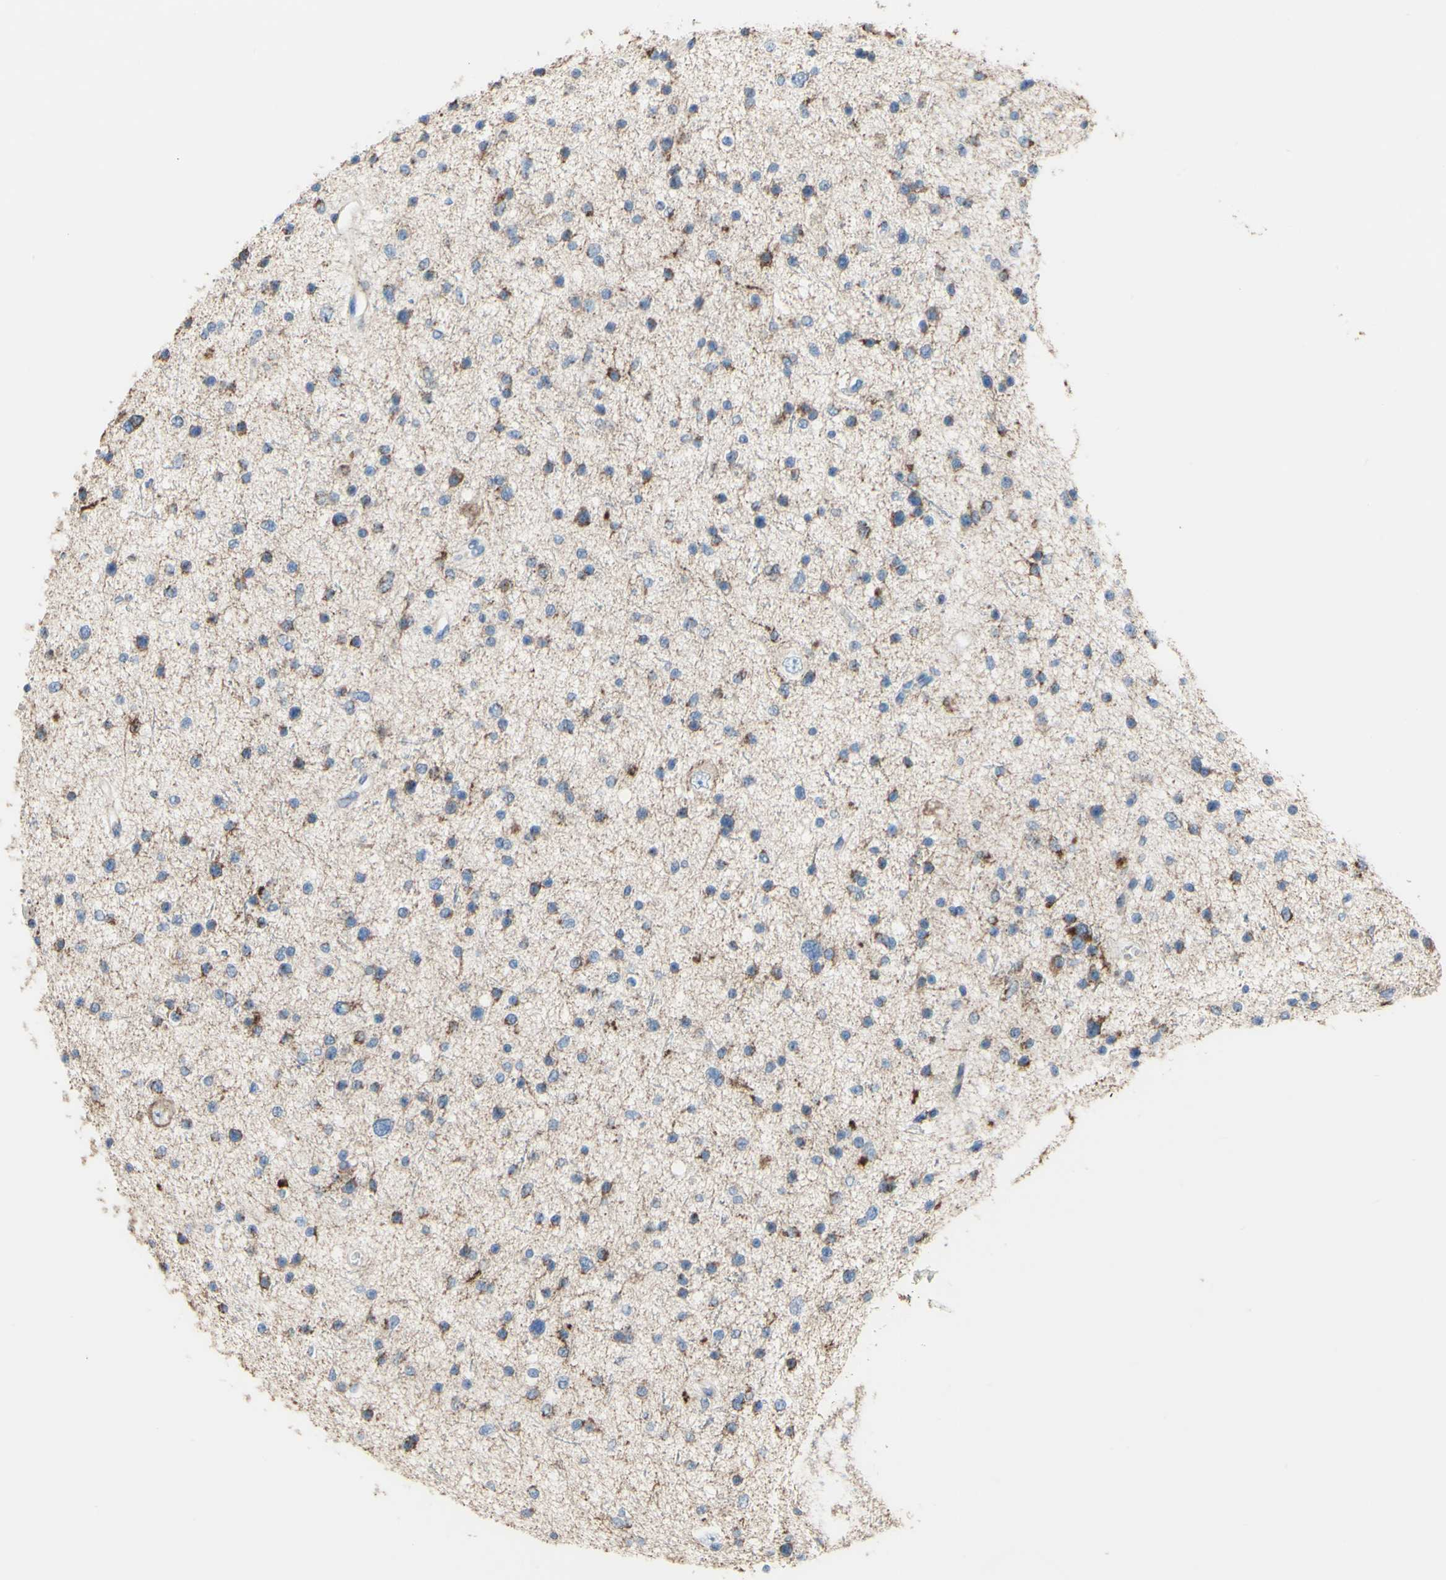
{"staining": {"intensity": "moderate", "quantity": "<25%", "location": "cytoplasmic/membranous"}, "tissue": "glioma", "cell_type": "Tumor cells", "image_type": "cancer", "snomed": [{"axis": "morphology", "description": "Glioma, malignant, Low grade"}, {"axis": "topography", "description": "Brain"}], "caption": "IHC image of neoplastic tissue: low-grade glioma (malignant) stained using immunohistochemistry (IHC) exhibits low levels of moderate protein expression localized specifically in the cytoplasmic/membranous of tumor cells, appearing as a cytoplasmic/membranous brown color.", "gene": "AGPAT5", "patient": {"sex": "female", "age": 37}}